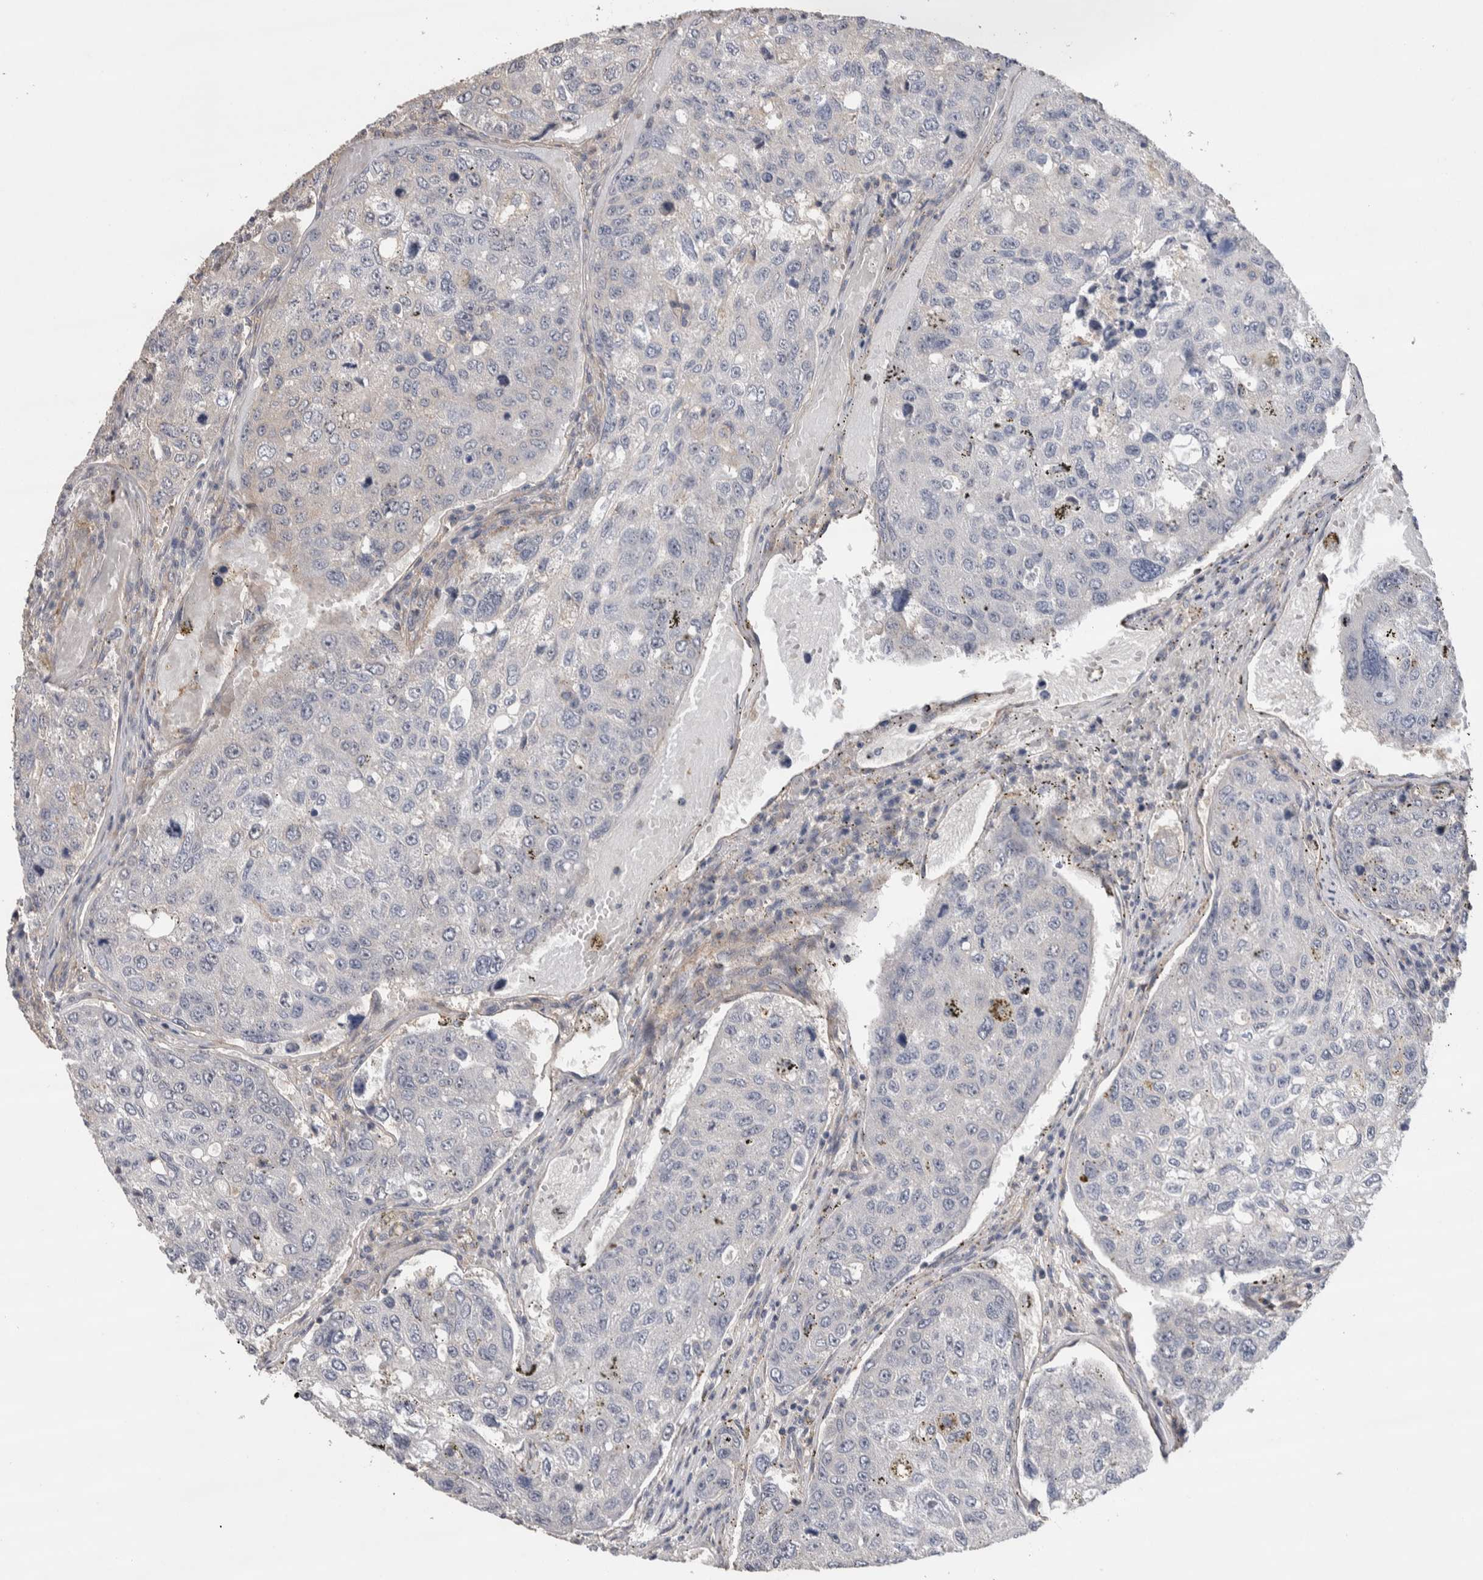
{"staining": {"intensity": "negative", "quantity": "none", "location": "none"}, "tissue": "urothelial cancer", "cell_type": "Tumor cells", "image_type": "cancer", "snomed": [{"axis": "morphology", "description": "Urothelial carcinoma, High grade"}, {"axis": "topography", "description": "Lymph node"}, {"axis": "topography", "description": "Urinary bladder"}], "caption": "DAB immunohistochemical staining of human high-grade urothelial carcinoma shows no significant positivity in tumor cells.", "gene": "GCNA", "patient": {"sex": "male", "age": 51}}